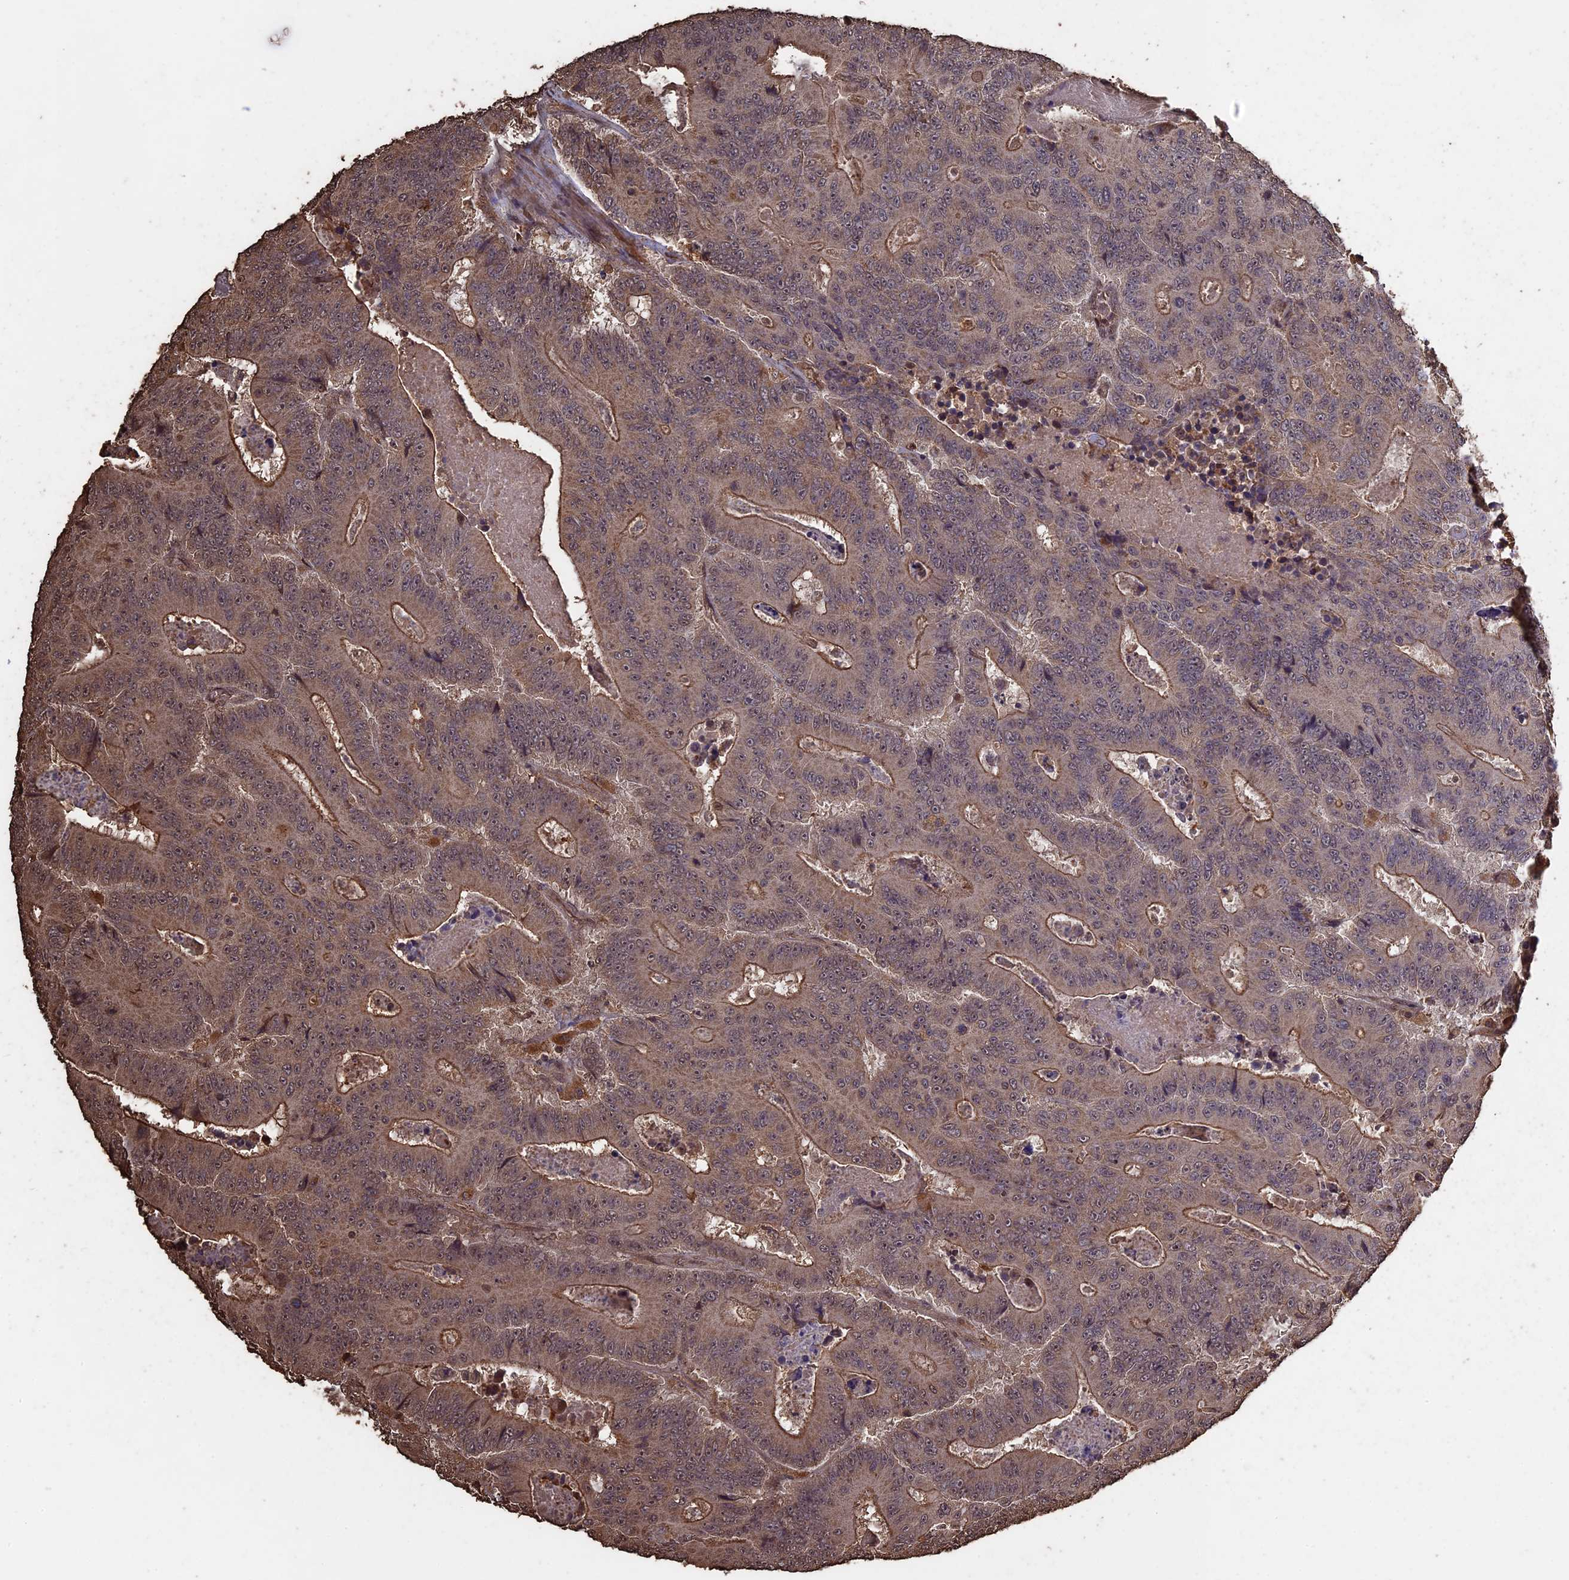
{"staining": {"intensity": "moderate", "quantity": "25%-75%", "location": "cytoplasmic/membranous"}, "tissue": "colorectal cancer", "cell_type": "Tumor cells", "image_type": "cancer", "snomed": [{"axis": "morphology", "description": "Adenocarcinoma, NOS"}, {"axis": "topography", "description": "Colon"}], "caption": "Tumor cells demonstrate moderate cytoplasmic/membranous expression in about 25%-75% of cells in adenocarcinoma (colorectal).", "gene": "HUNK", "patient": {"sex": "male", "age": 83}}